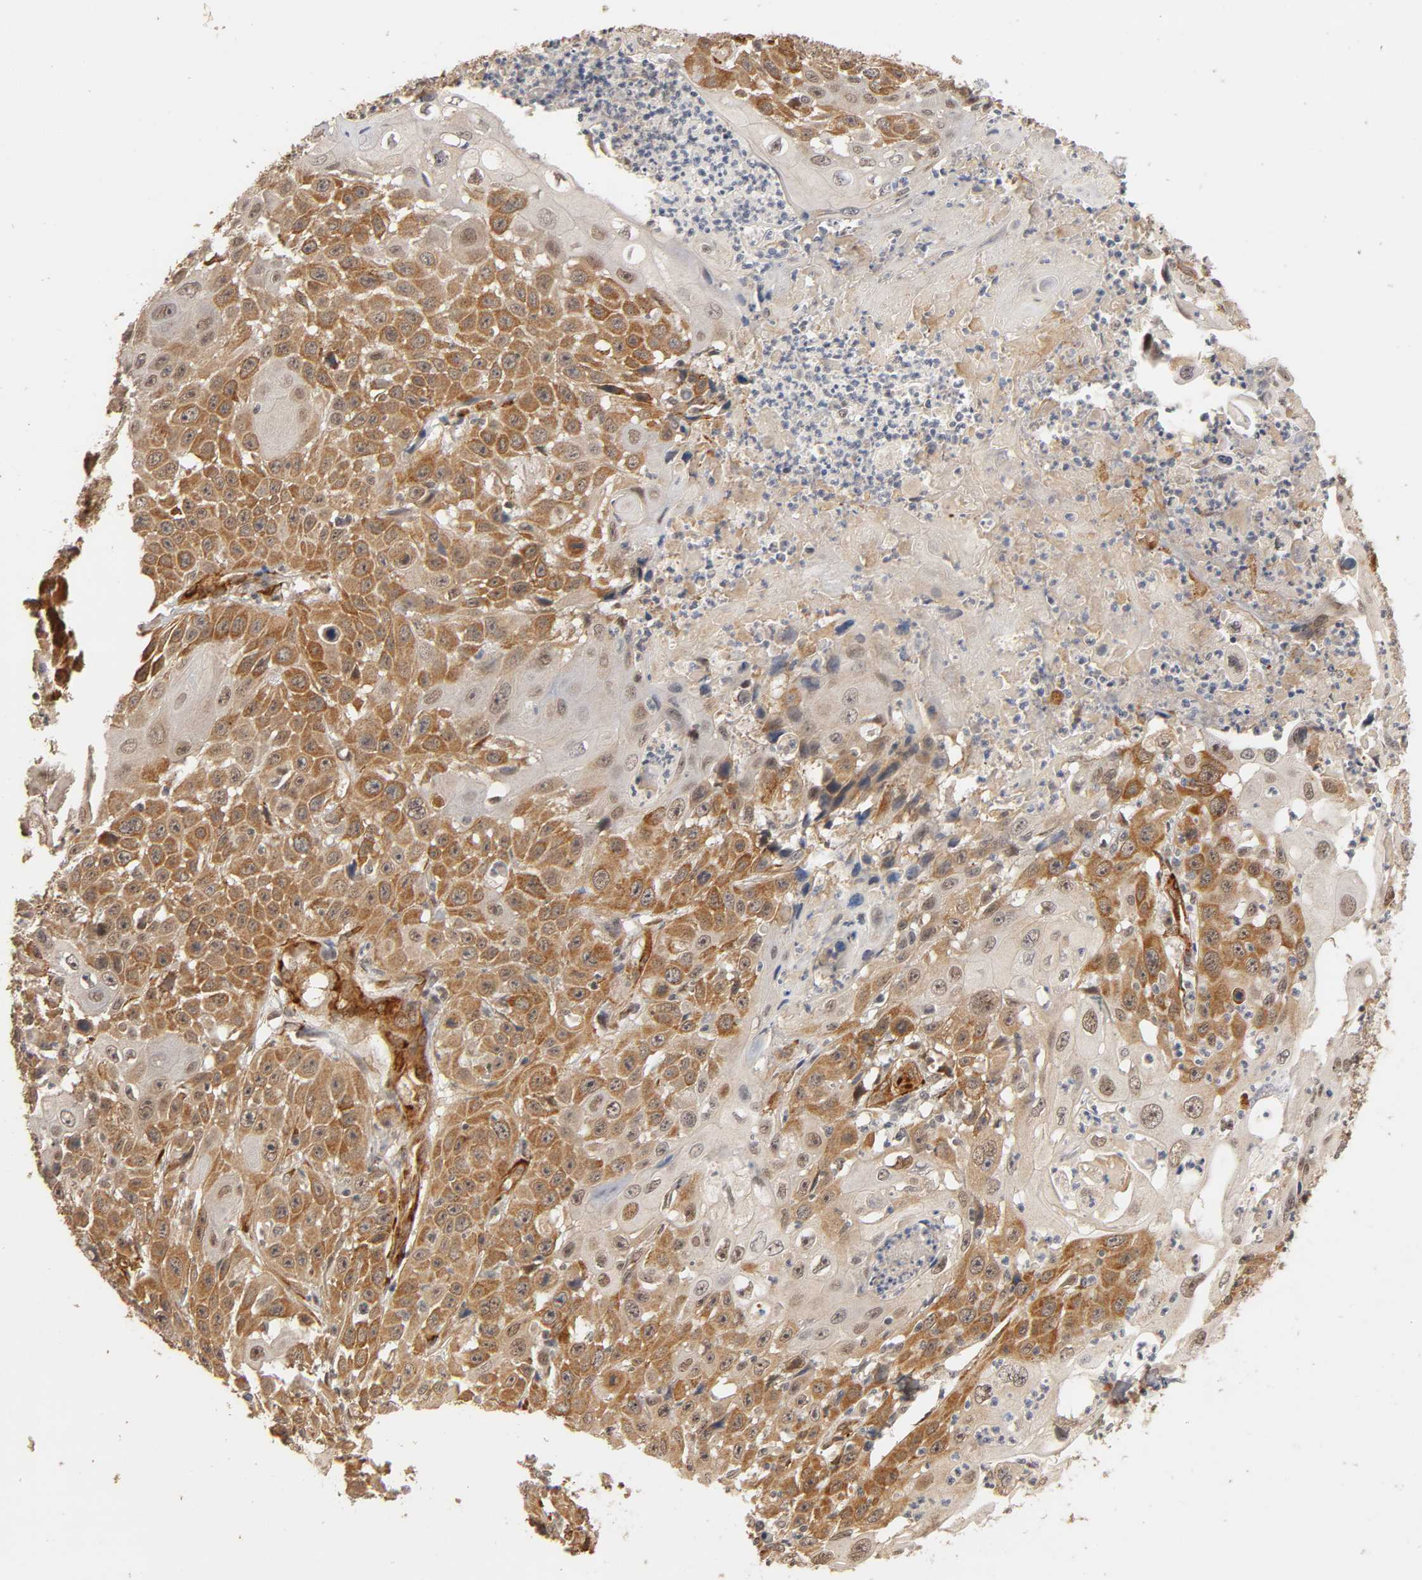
{"staining": {"intensity": "moderate", "quantity": "25%-75%", "location": "cytoplasmic/membranous"}, "tissue": "cervical cancer", "cell_type": "Tumor cells", "image_type": "cancer", "snomed": [{"axis": "morphology", "description": "Squamous cell carcinoma, NOS"}, {"axis": "topography", "description": "Cervix"}], "caption": "A high-resolution image shows immunohistochemistry (IHC) staining of cervical cancer, which displays moderate cytoplasmic/membranous positivity in about 25%-75% of tumor cells. (DAB IHC, brown staining for protein, blue staining for nuclei).", "gene": "LAMB1", "patient": {"sex": "female", "age": 39}}